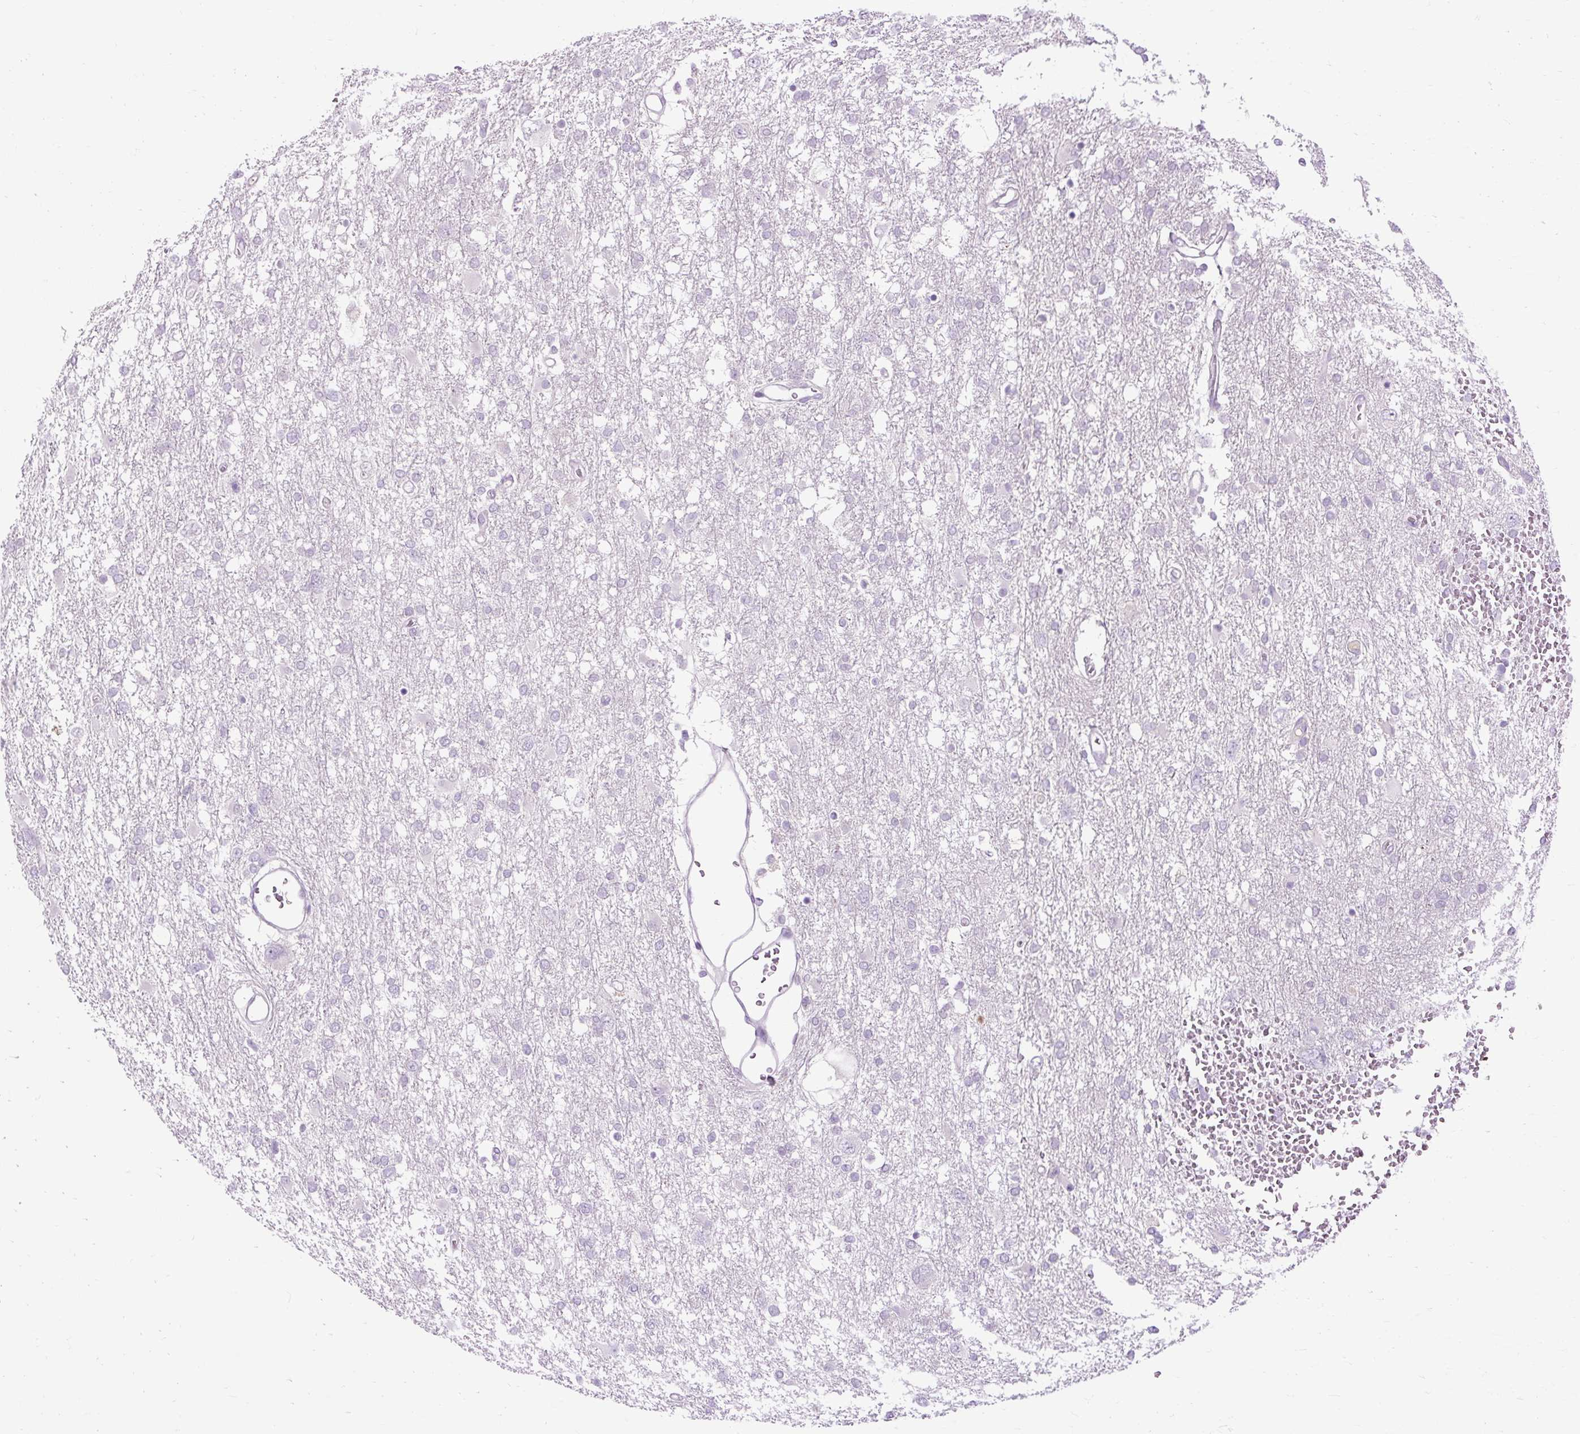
{"staining": {"intensity": "negative", "quantity": "none", "location": "none"}, "tissue": "glioma", "cell_type": "Tumor cells", "image_type": "cancer", "snomed": [{"axis": "morphology", "description": "Glioma, malignant, High grade"}, {"axis": "topography", "description": "Brain"}], "caption": "Immunohistochemical staining of malignant glioma (high-grade) reveals no significant staining in tumor cells.", "gene": "ARRDC2", "patient": {"sex": "male", "age": 61}}